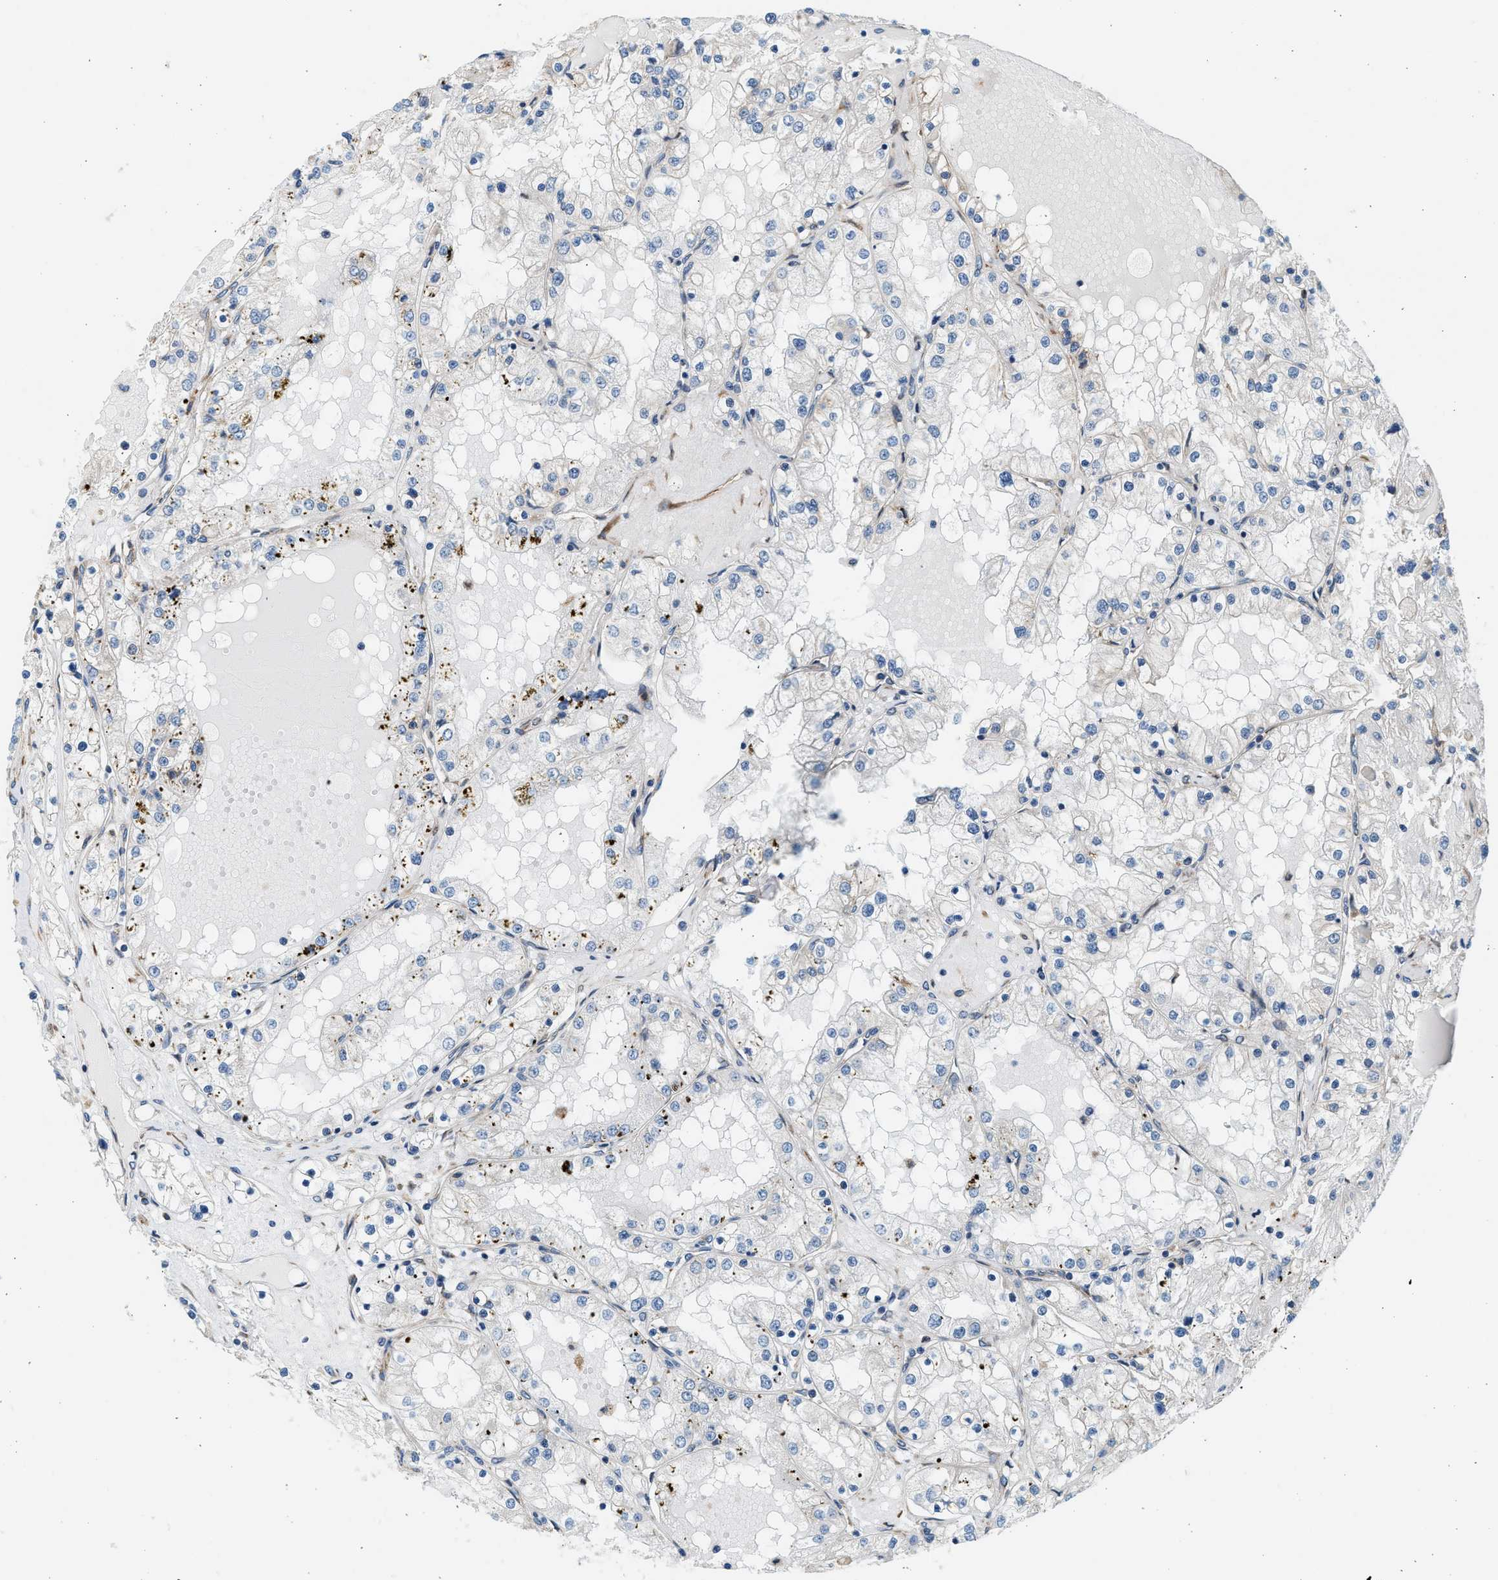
{"staining": {"intensity": "negative", "quantity": "none", "location": "none"}, "tissue": "renal cancer", "cell_type": "Tumor cells", "image_type": "cancer", "snomed": [{"axis": "morphology", "description": "Adenocarcinoma, NOS"}, {"axis": "topography", "description": "Kidney"}], "caption": "A micrograph of human renal adenocarcinoma is negative for staining in tumor cells.", "gene": "CNTN6", "patient": {"sex": "male", "age": 68}}